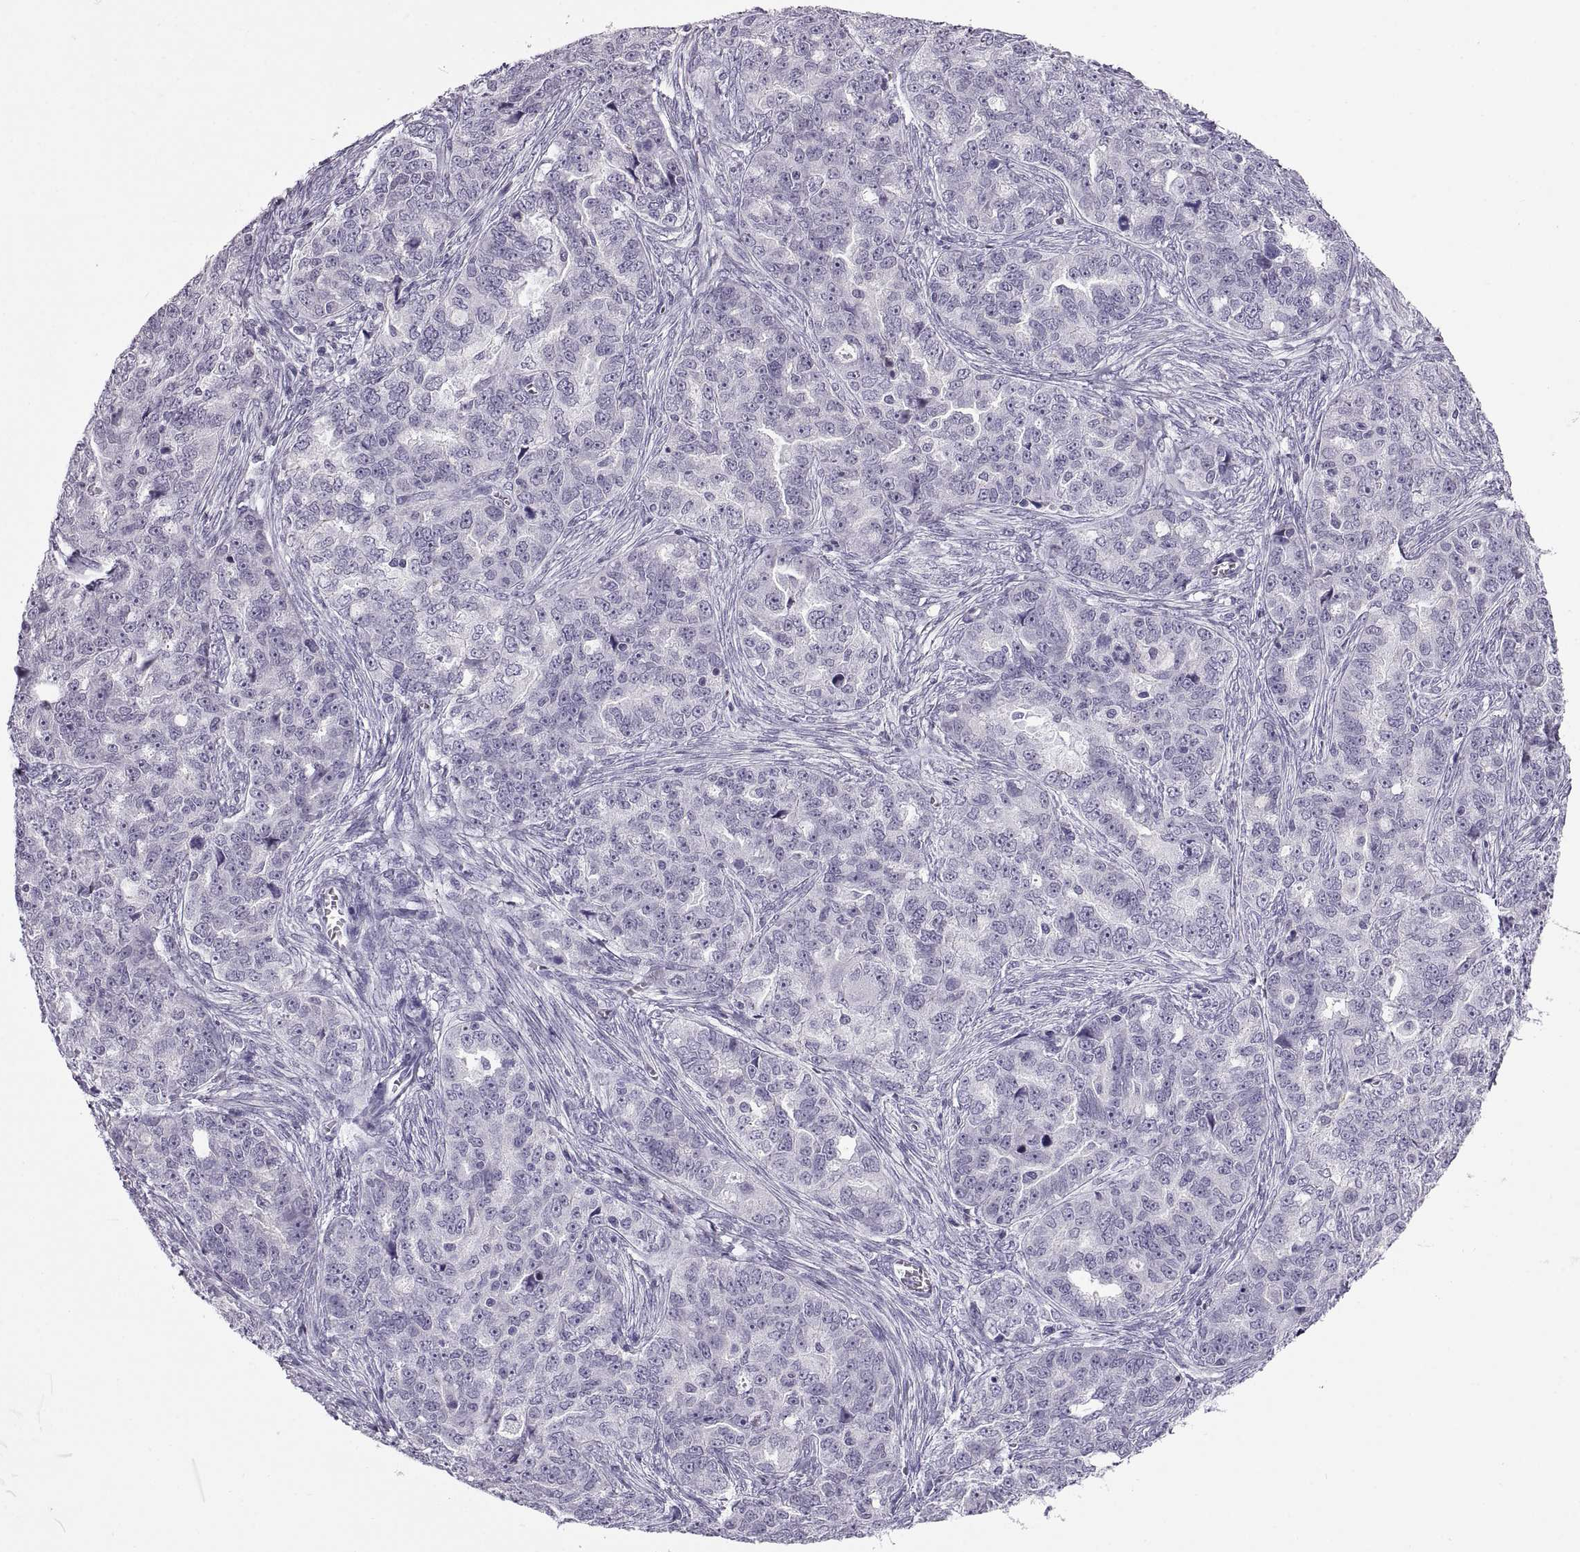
{"staining": {"intensity": "negative", "quantity": "none", "location": "none"}, "tissue": "ovarian cancer", "cell_type": "Tumor cells", "image_type": "cancer", "snomed": [{"axis": "morphology", "description": "Cystadenocarcinoma, serous, NOS"}, {"axis": "topography", "description": "Ovary"}], "caption": "There is no significant positivity in tumor cells of ovarian cancer. (IHC, brightfield microscopy, high magnification).", "gene": "QRICH2", "patient": {"sex": "female", "age": 51}}